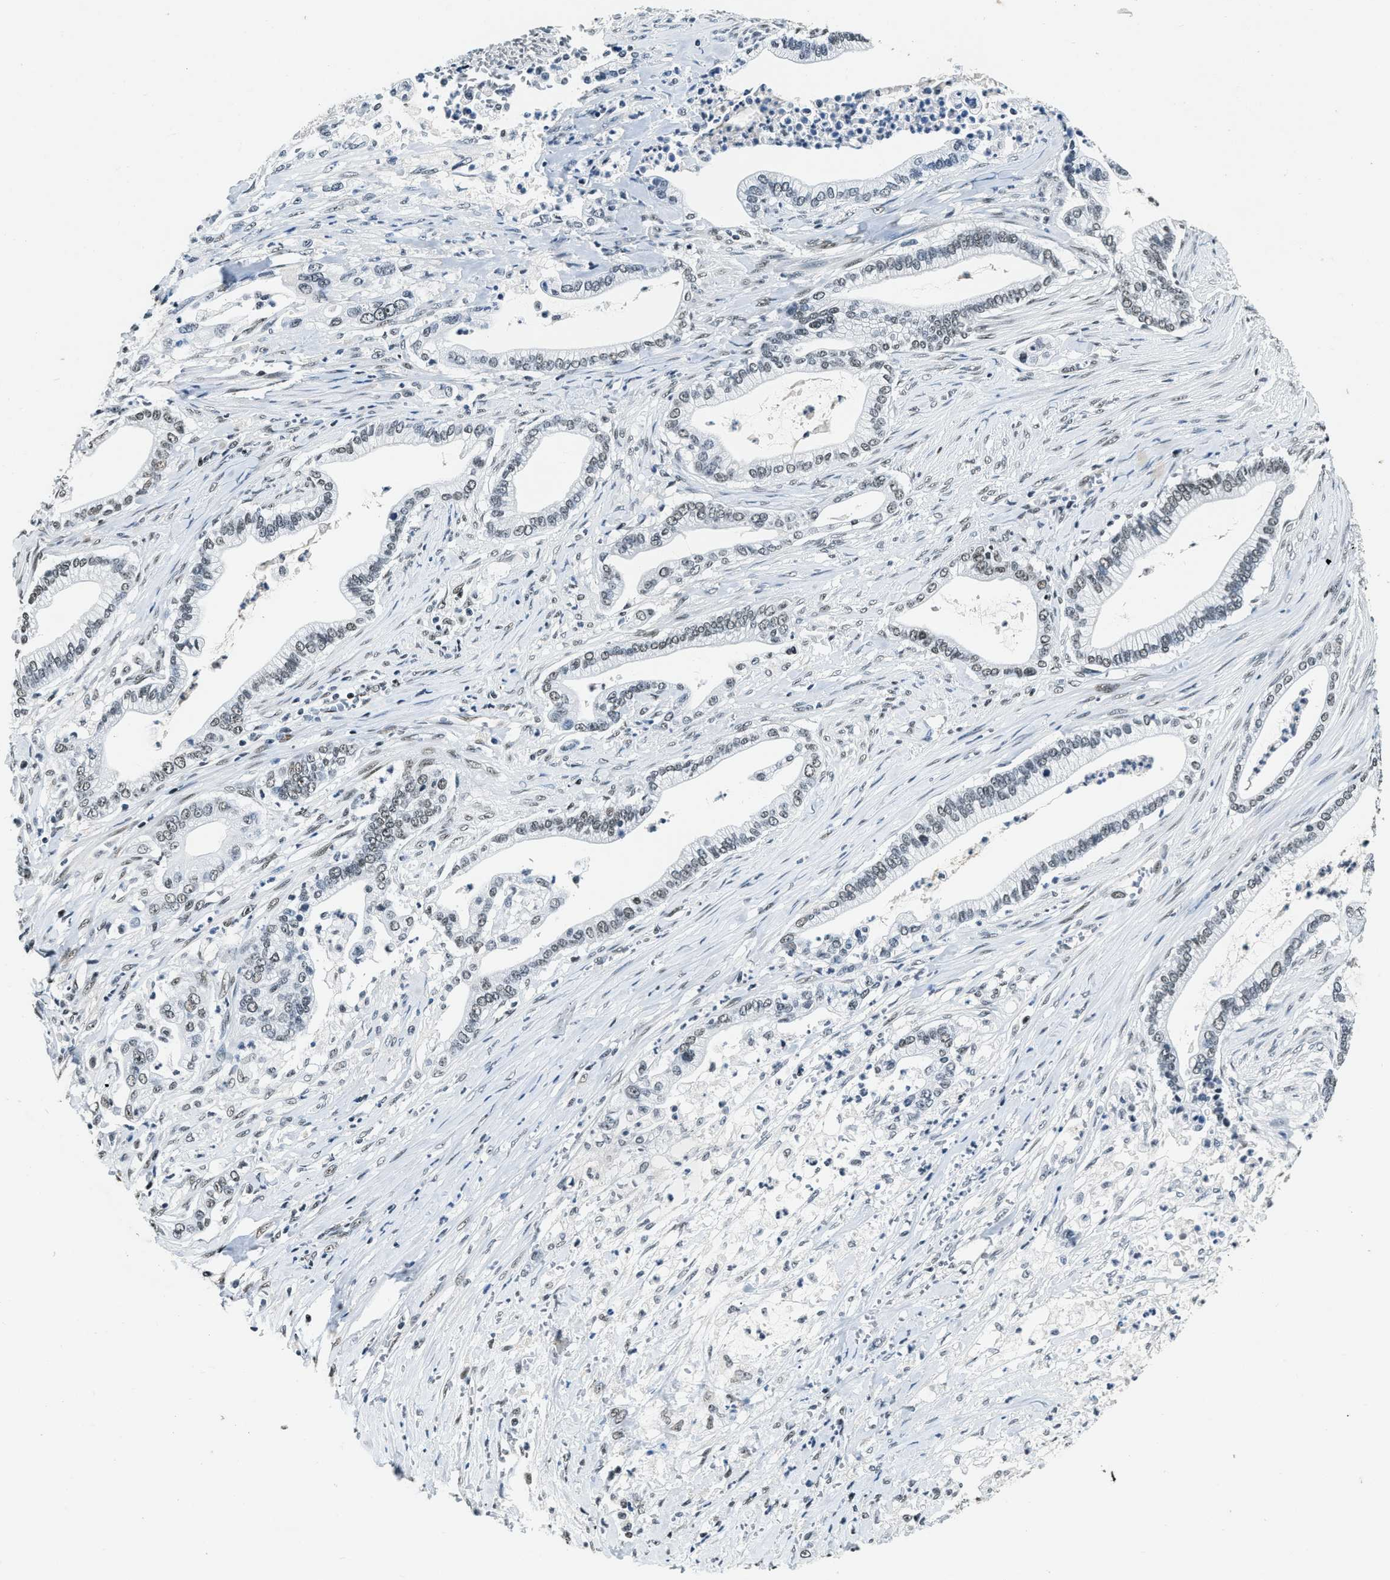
{"staining": {"intensity": "weak", "quantity": "25%-75%", "location": "nuclear"}, "tissue": "pancreatic cancer", "cell_type": "Tumor cells", "image_type": "cancer", "snomed": [{"axis": "morphology", "description": "Adenocarcinoma, NOS"}, {"axis": "topography", "description": "Pancreas"}], "caption": "Tumor cells display weak nuclear expression in approximately 25%-75% of cells in pancreatic cancer. The staining is performed using DAB brown chromogen to label protein expression. The nuclei are counter-stained blue using hematoxylin.", "gene": "CCNE1", "patient": {"sex": "male", "age": 69}}